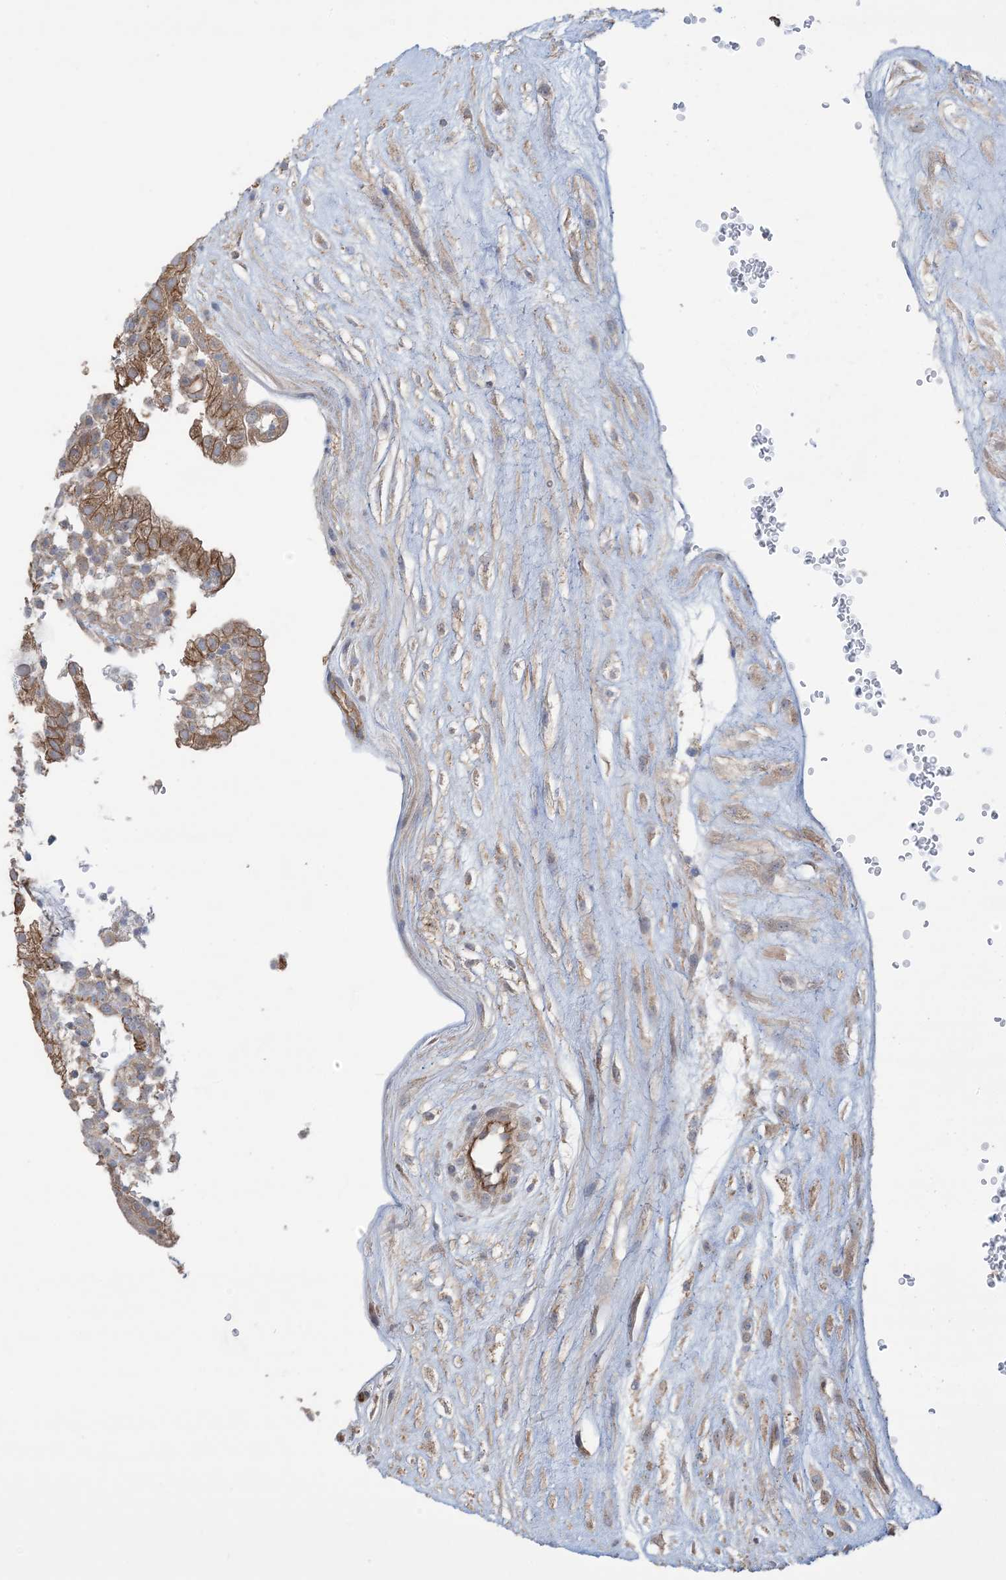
{"staining": {"intensity": "moderate", "quantity": ">75%", "location": "cytoplasmic/membranous"}, "tissue": "placenta", "cell_type": "Decidual cells", "image_type": "normal", "snomed": [{"axis": "morphology", "description": "Normal tissue, NOS"}, {"axis": "topography", "description": "Placenta"}], "caption": "Normal placenta shows moderate cytoplasmic/membranous staining in about >75% of decidual cells, visualized by immunohistochemistry.", "gene": "CCNY", "patient": {"sex": "female", "age": 18}}